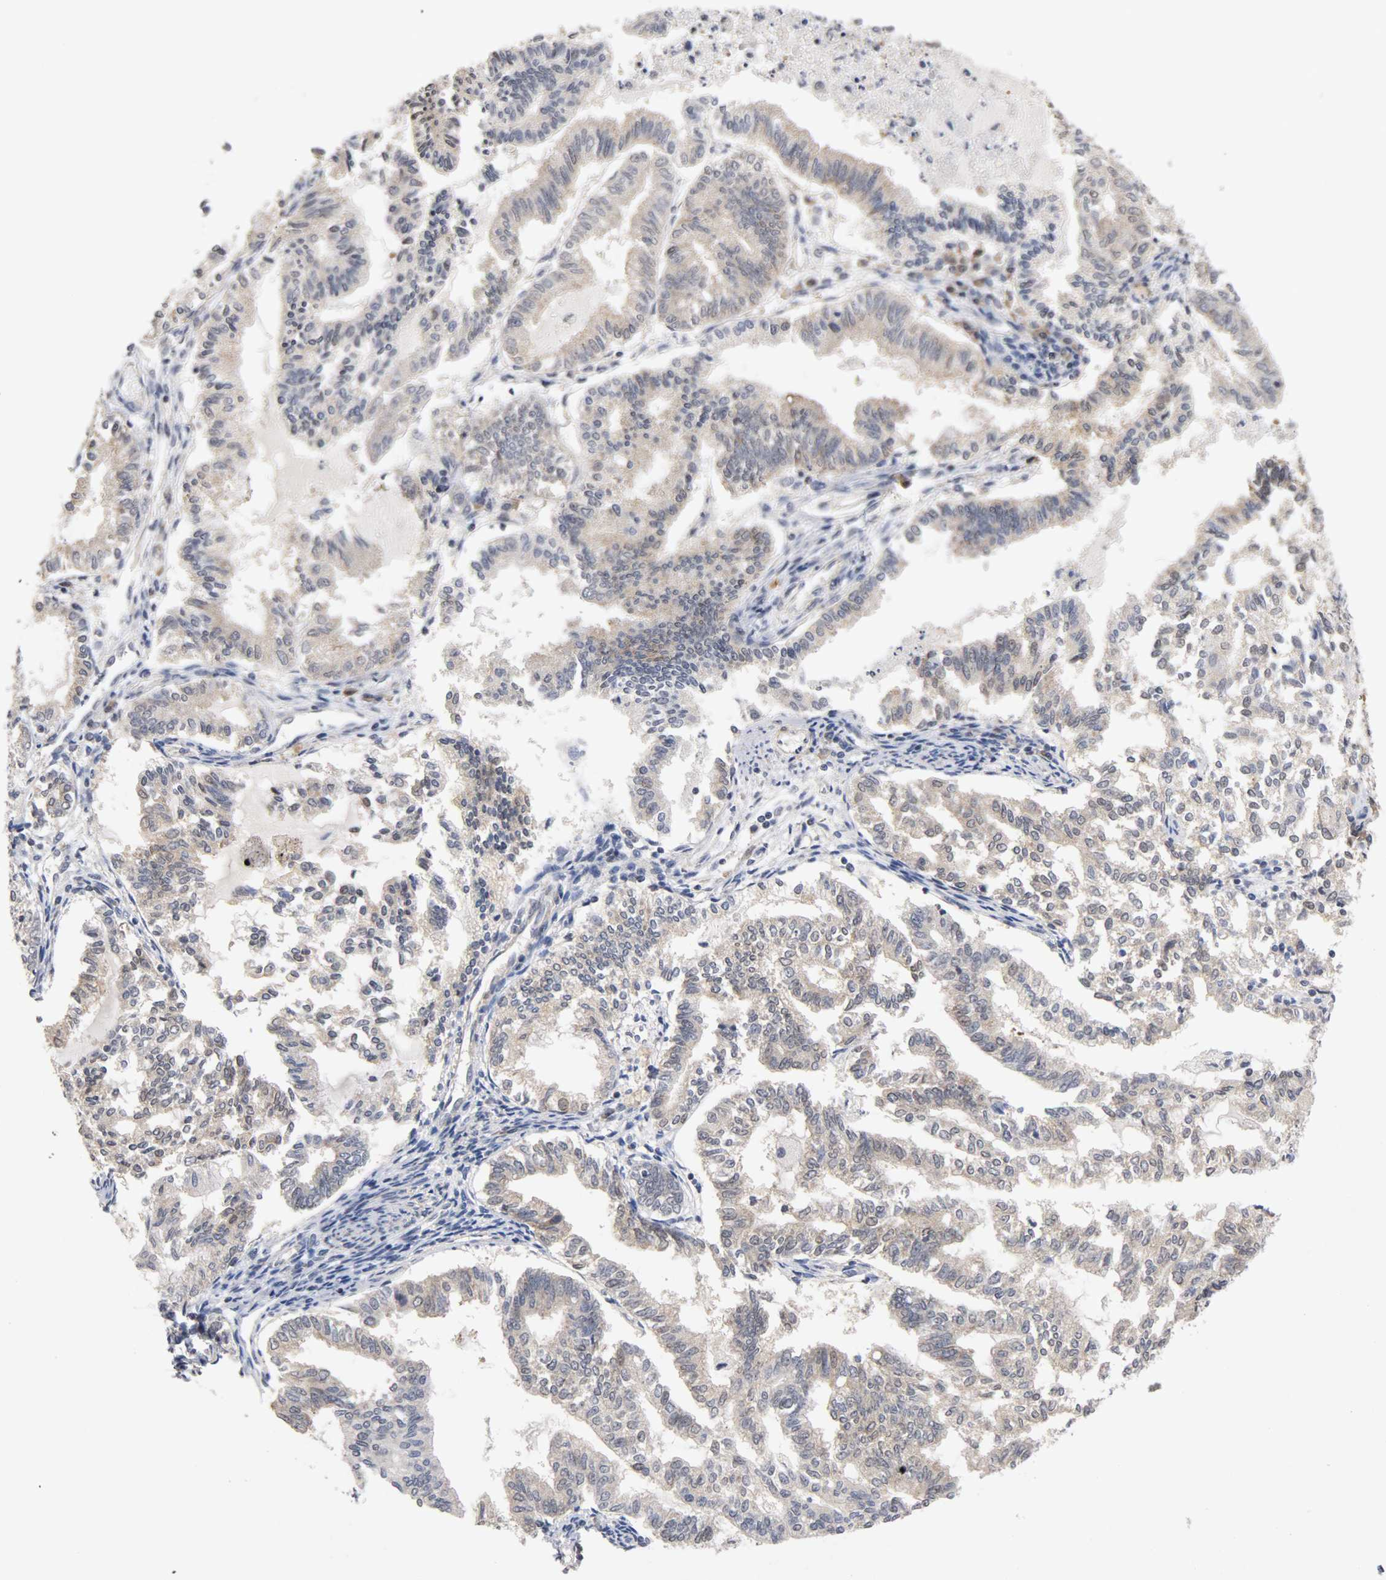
{"staining": {"intensity": "weak", "quantity": "25%-75%", "location": "cytoplasmic/membranous,nuclear"}, "tissue": "endometrial cancer", "cell_type": "Tumor cells", "image_type": "cancer", "snomed": [{"axis": "morphology", "description": "Adenocarcinoma, NOS"}, {"axis": "topography", "description": "Endometrium"}], "caption": "DAB immunohistochemical staining of human endometrial cancer (adenocarcinoma) reveals weak cytoplasmic/membranous and nuclear protein positivity in approximately 25%-75% of tumor cells.", "gene": "UBE2M", "patient": {"sex": "female", "age": 79}}